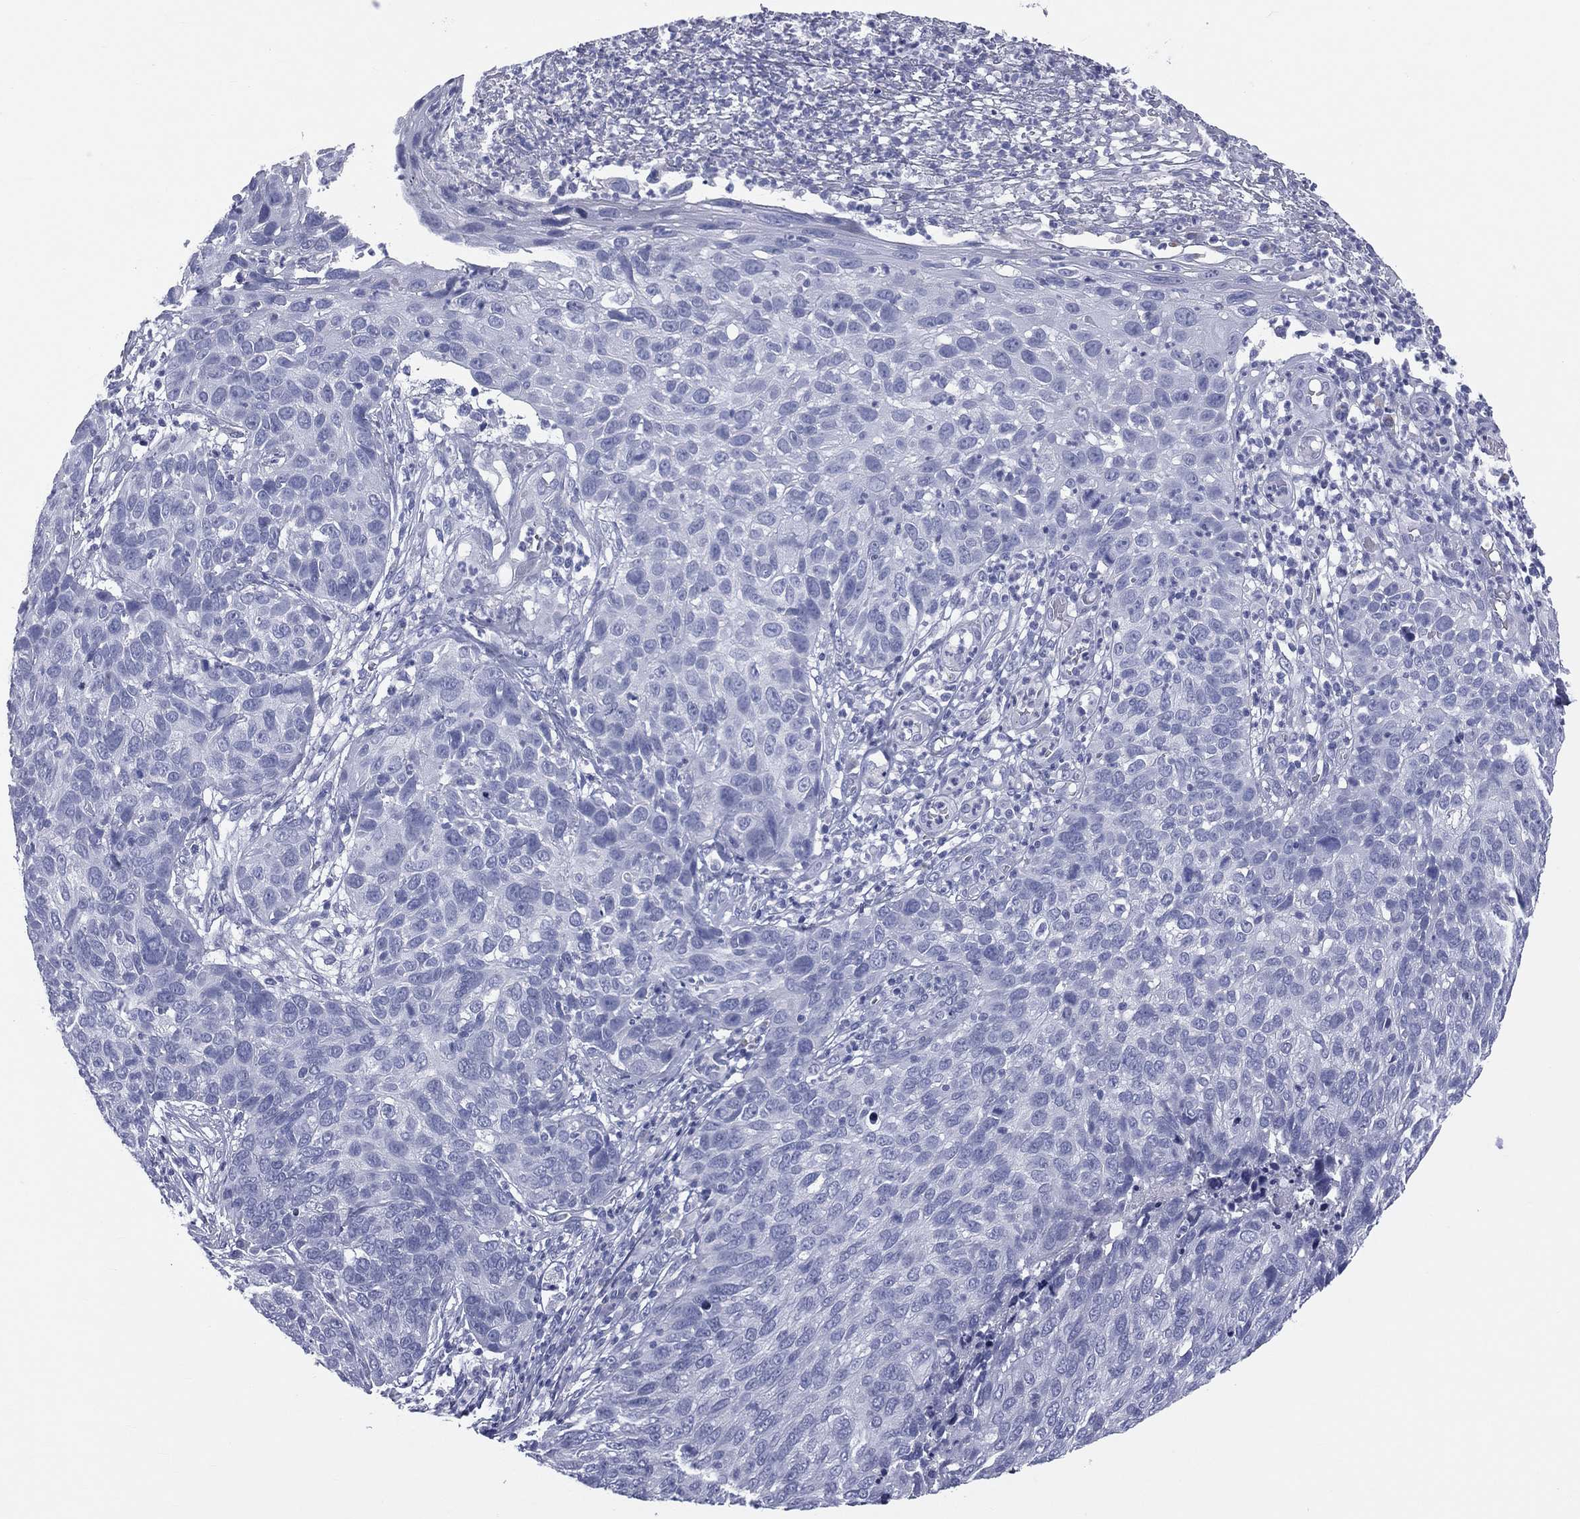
{"staining": {"intensity": "negative", "quantity": "none", "location": "none"}, "tissue": "skin cancer", "cell_type": "Tumor cells", "image_type": "cancer", "snomed": [{"axis": "morphology", "description": "Squamous cell carcinoma, NOS"}, {"axis": "topography", "description": "Skin"}], "caption": "Skin squamous cell carcinoma stained for a protein using immunohistochemistry (IHC) displays no staining tumor cells.", "gene": "MLN", "patient": {"sex": "male", "age": 92}}